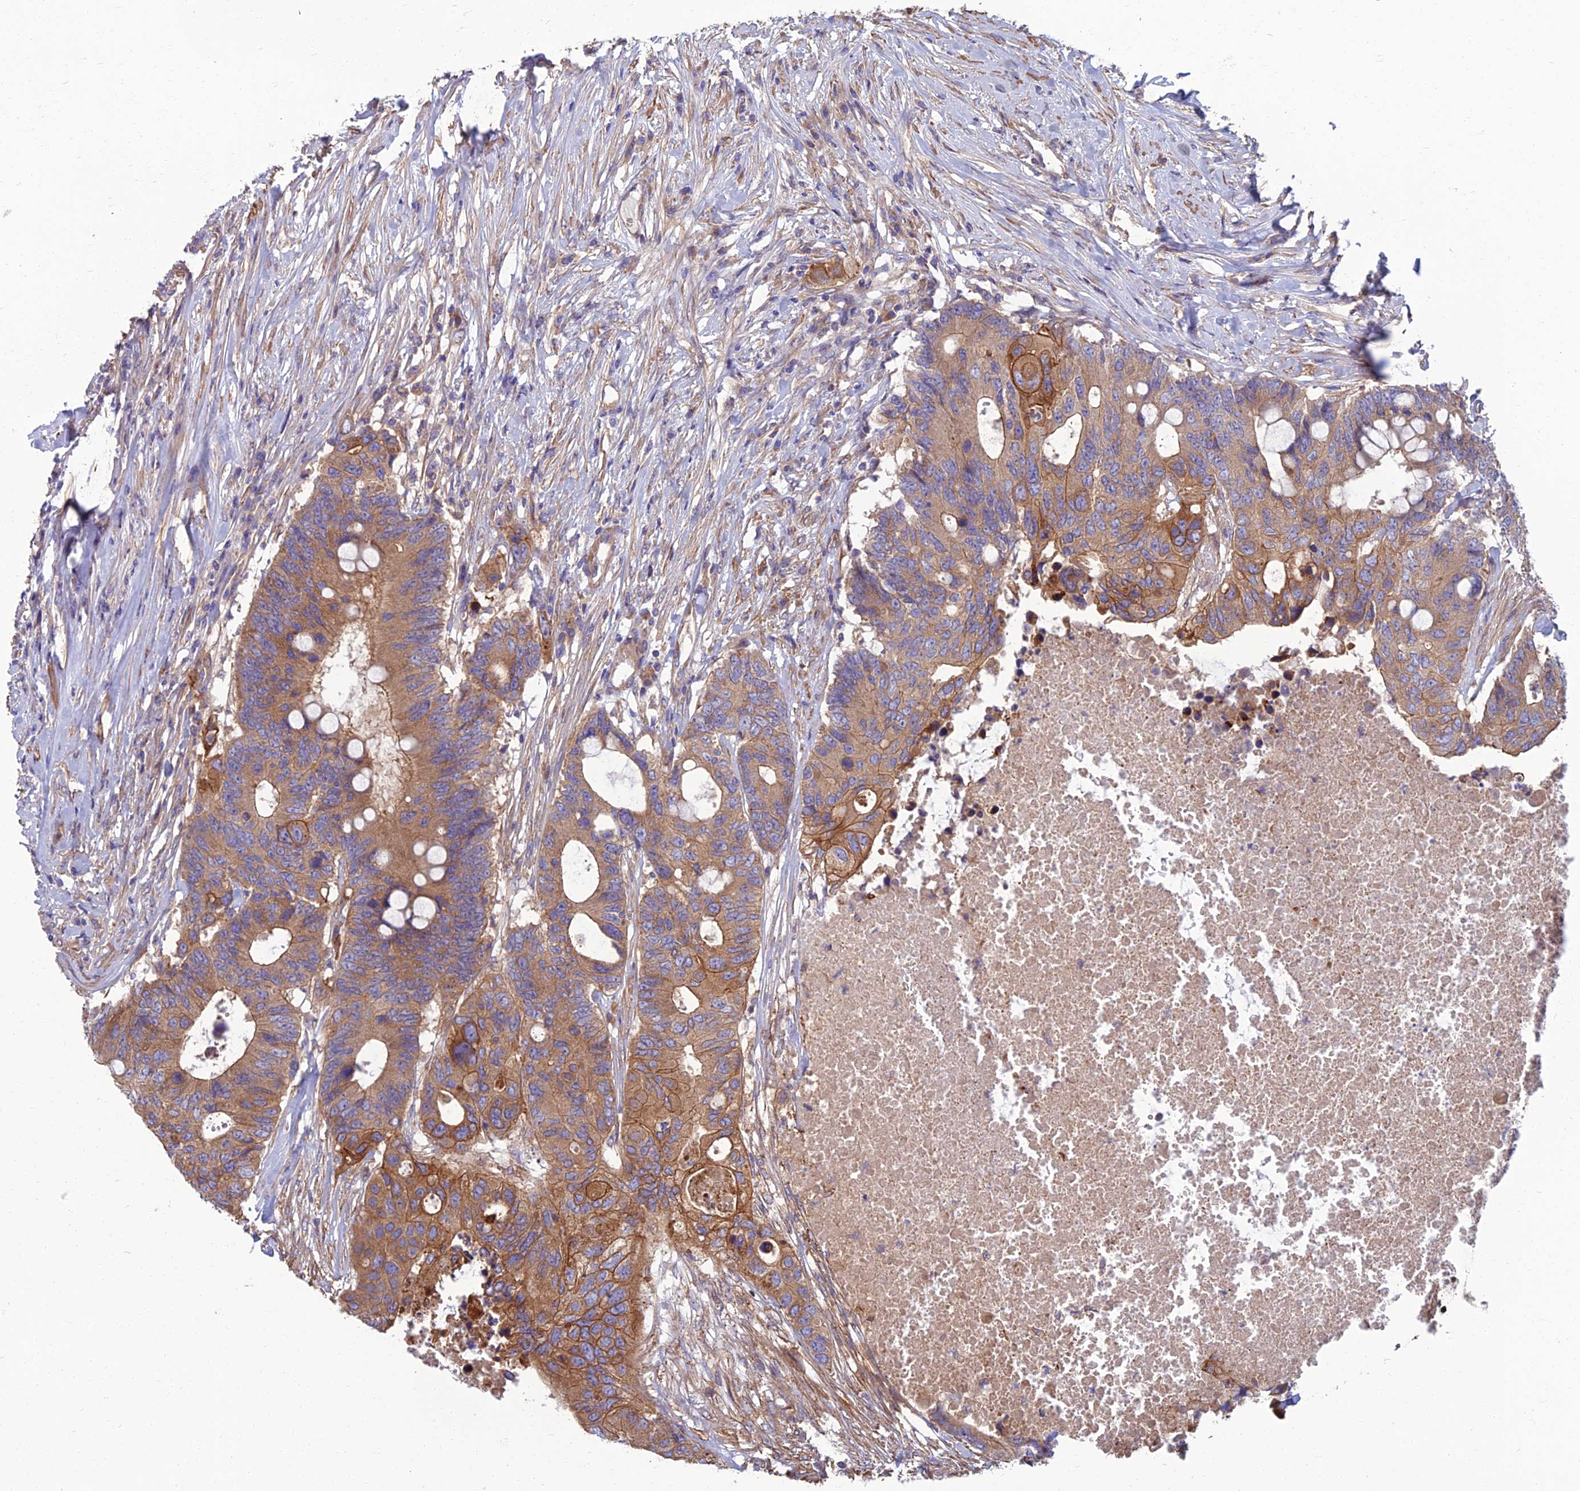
{"staining": {"intensity": "moderate", "quantity": ">75%", "location": "cytoplasmic/membranous"}, "tissue": "colorectal cancer", "cell_type": "Tumor cells", "image_type": "cancer", "snomed": [{"axis": "morphology", "description": "Adenocarcinoma, NOS"}, {"axis": "topography", "description": "Colon"}], "caption": "Adenocarcinoma (colorectal) tissue demonstrates moderate cytoplasmic/membranous staining in about >75% of tumor cells, visualized by immunohistochemistry.", "gene": "WDR24", "patient": {"sex": "male", "age": 71}}